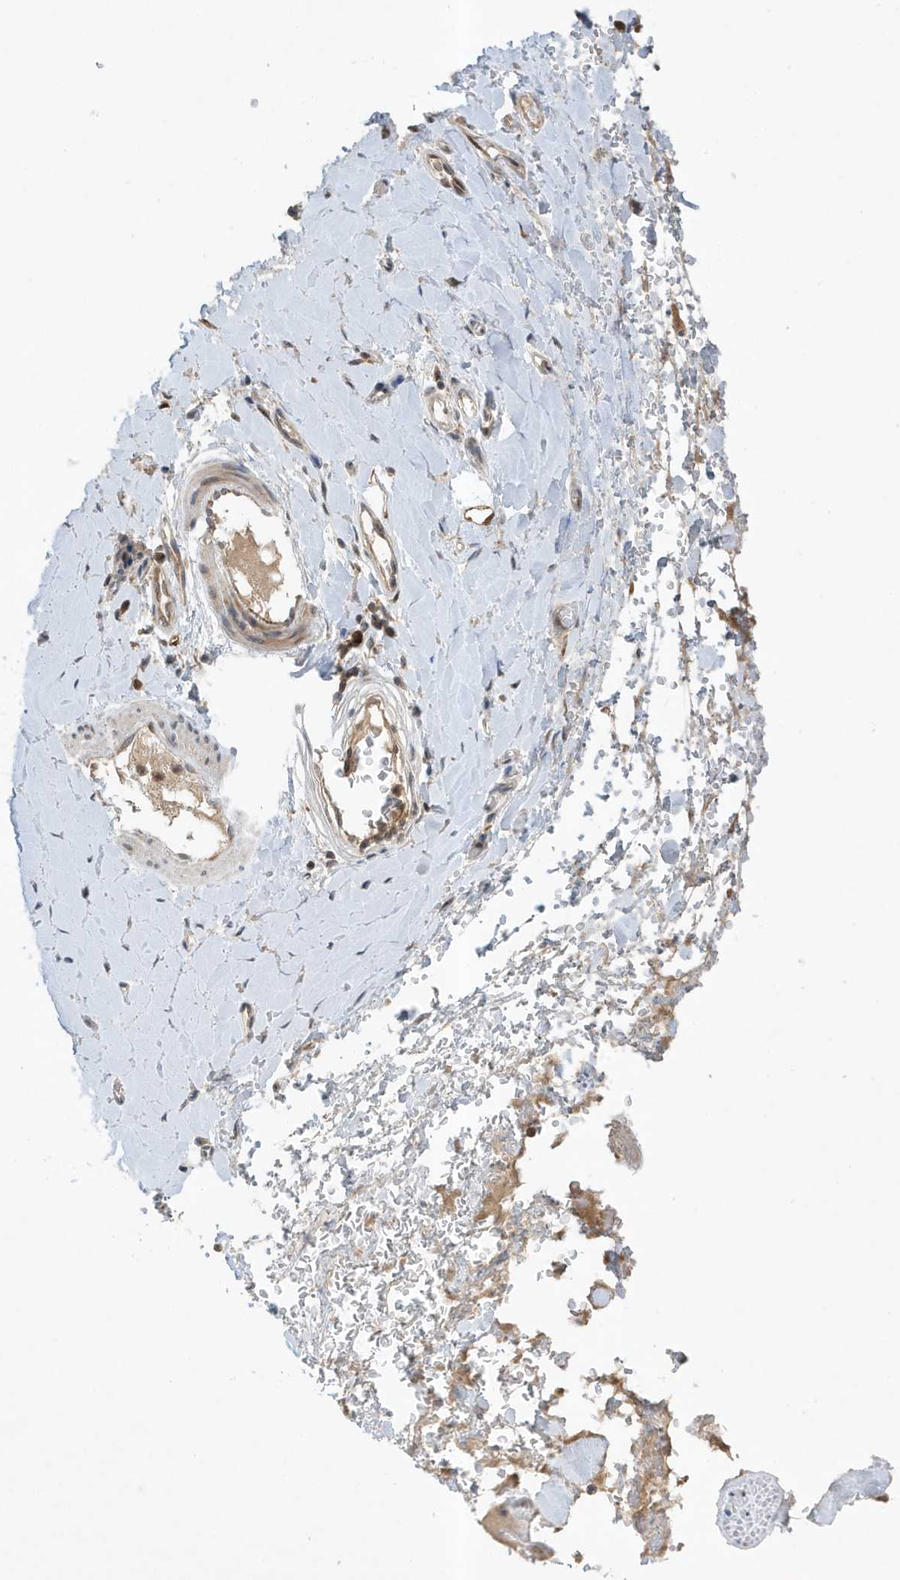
{"staining": {"intensity": "weak", "quantity": ">75%", "location": "cytoplasmic/membranous"}, "tissue": "soft tissue", "cell_type": "Fibroblasts", "image_type": "normal", "snomed": [{"axis": "morphology", "description": "Normal tissue, NOS"}, {"axis": "morphology", "description": "Adenocarcinoma, NOS"}, {"axis": "topography", "description": "Stomach, upper"}, {"axis": "topography", "description": "Peripheral nerve tissue"}], "caption": "Immunohistochemistry of benign soft tissue shows low levels of weak cytoplasmic/membranous expression in about >75% of fibroblasts. (DAB (3,3'-diaminobenzidine) IHC with brightfield microscopy, high magnification).", "gene": "MAST3", "patient": {"sex": "male", "age": 62}}